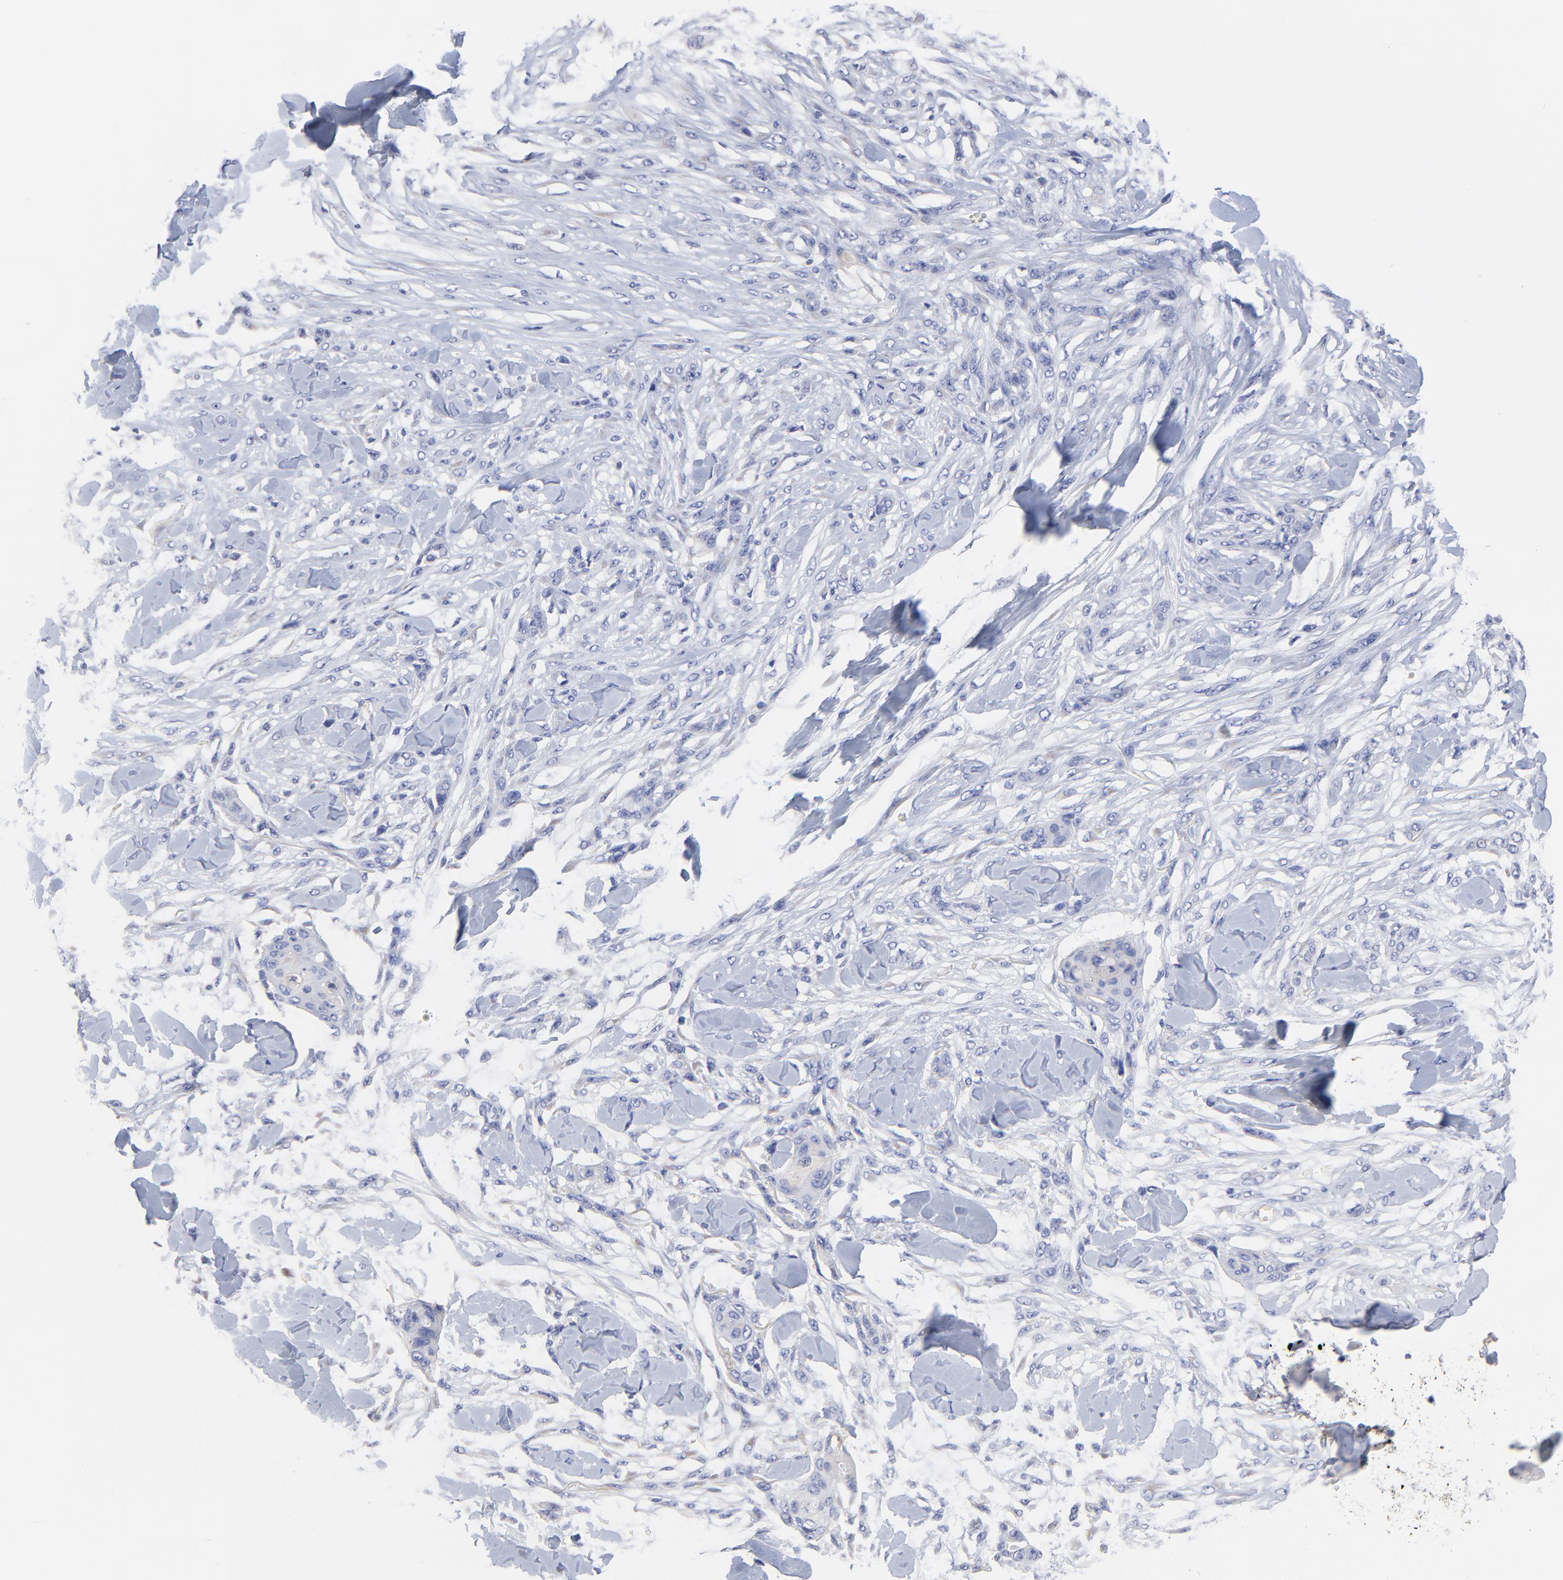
{"staining": {"intensity": "negative", "quantity": "none", "location": "none"}, "tissue": "skin cancer", "cell_type": "Tumor cells", "image_type": "cancer", "snomed": [{"axis": "morphology", "description": "Squamous cell carcinoma, NOS"}, {"axis": "topography", "description": "Skin"}], "caption": "DAB immunohistochemical staining of skin cancer reveals no significant positivity in tumor cells.", "gene": "LAX1", "patient": {"sex": "female", "age": 59}}